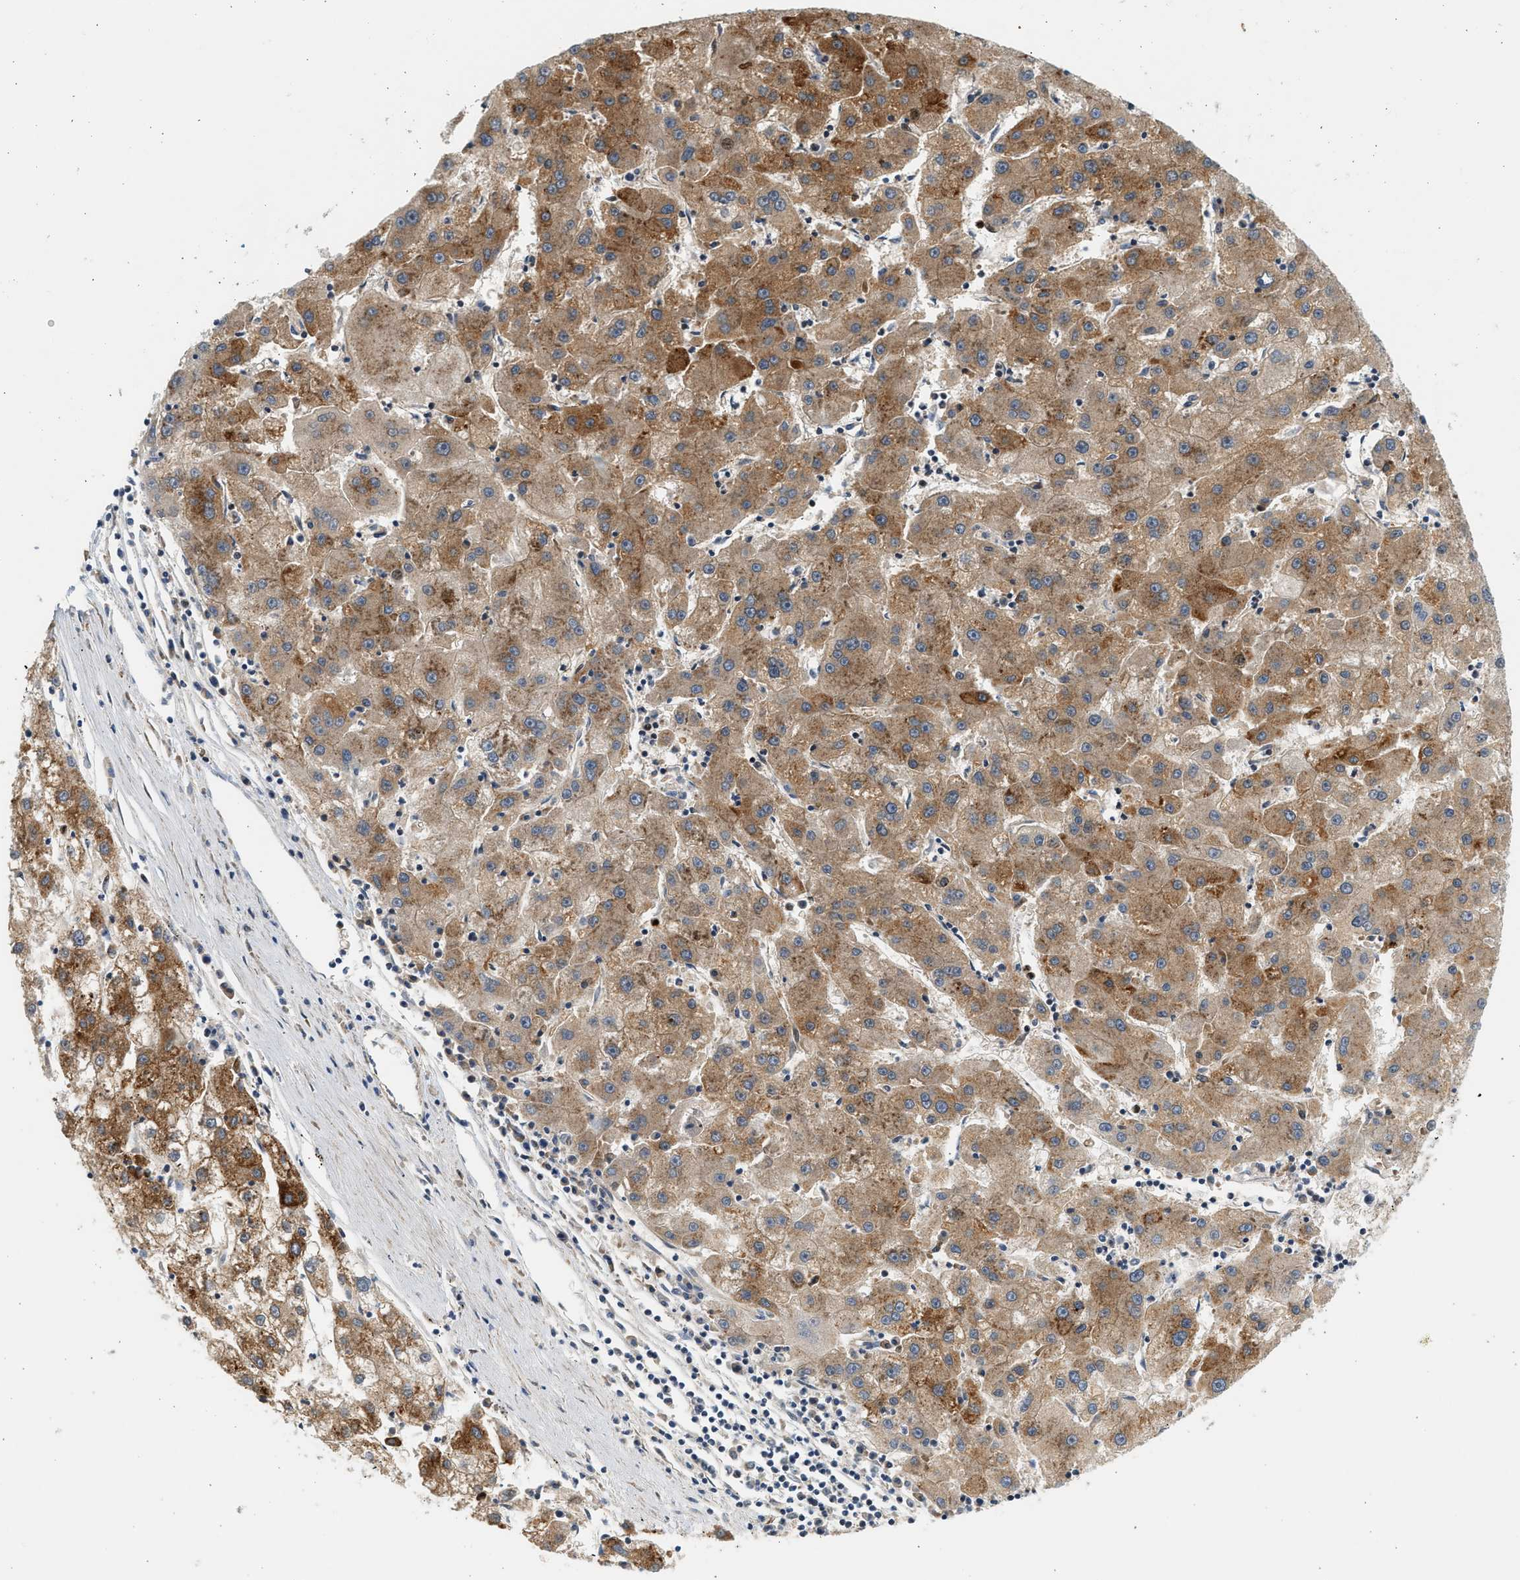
{"staining": {"intensity": "moderate", "quantity": ">75%", "location": "cytoplasmic/membranous"}, "tissue": "liver cancer", "cell_type": "Tumor cells", "image_type": "cancer", "snomed": [{"axis": "morphology", "description": "Carcinoma, Hepatocellular, NOS"}, {"axis": "topography", "description": "Liver"}], "caption": "There is medium levels of moderate cytoplasmic/membranous expression in tumor cells of liver cancer, as demonstrated by immunohistochemical staining (brown color).", "gene": "NRSN2", "patient": {"sex": "male", "age": 72}}